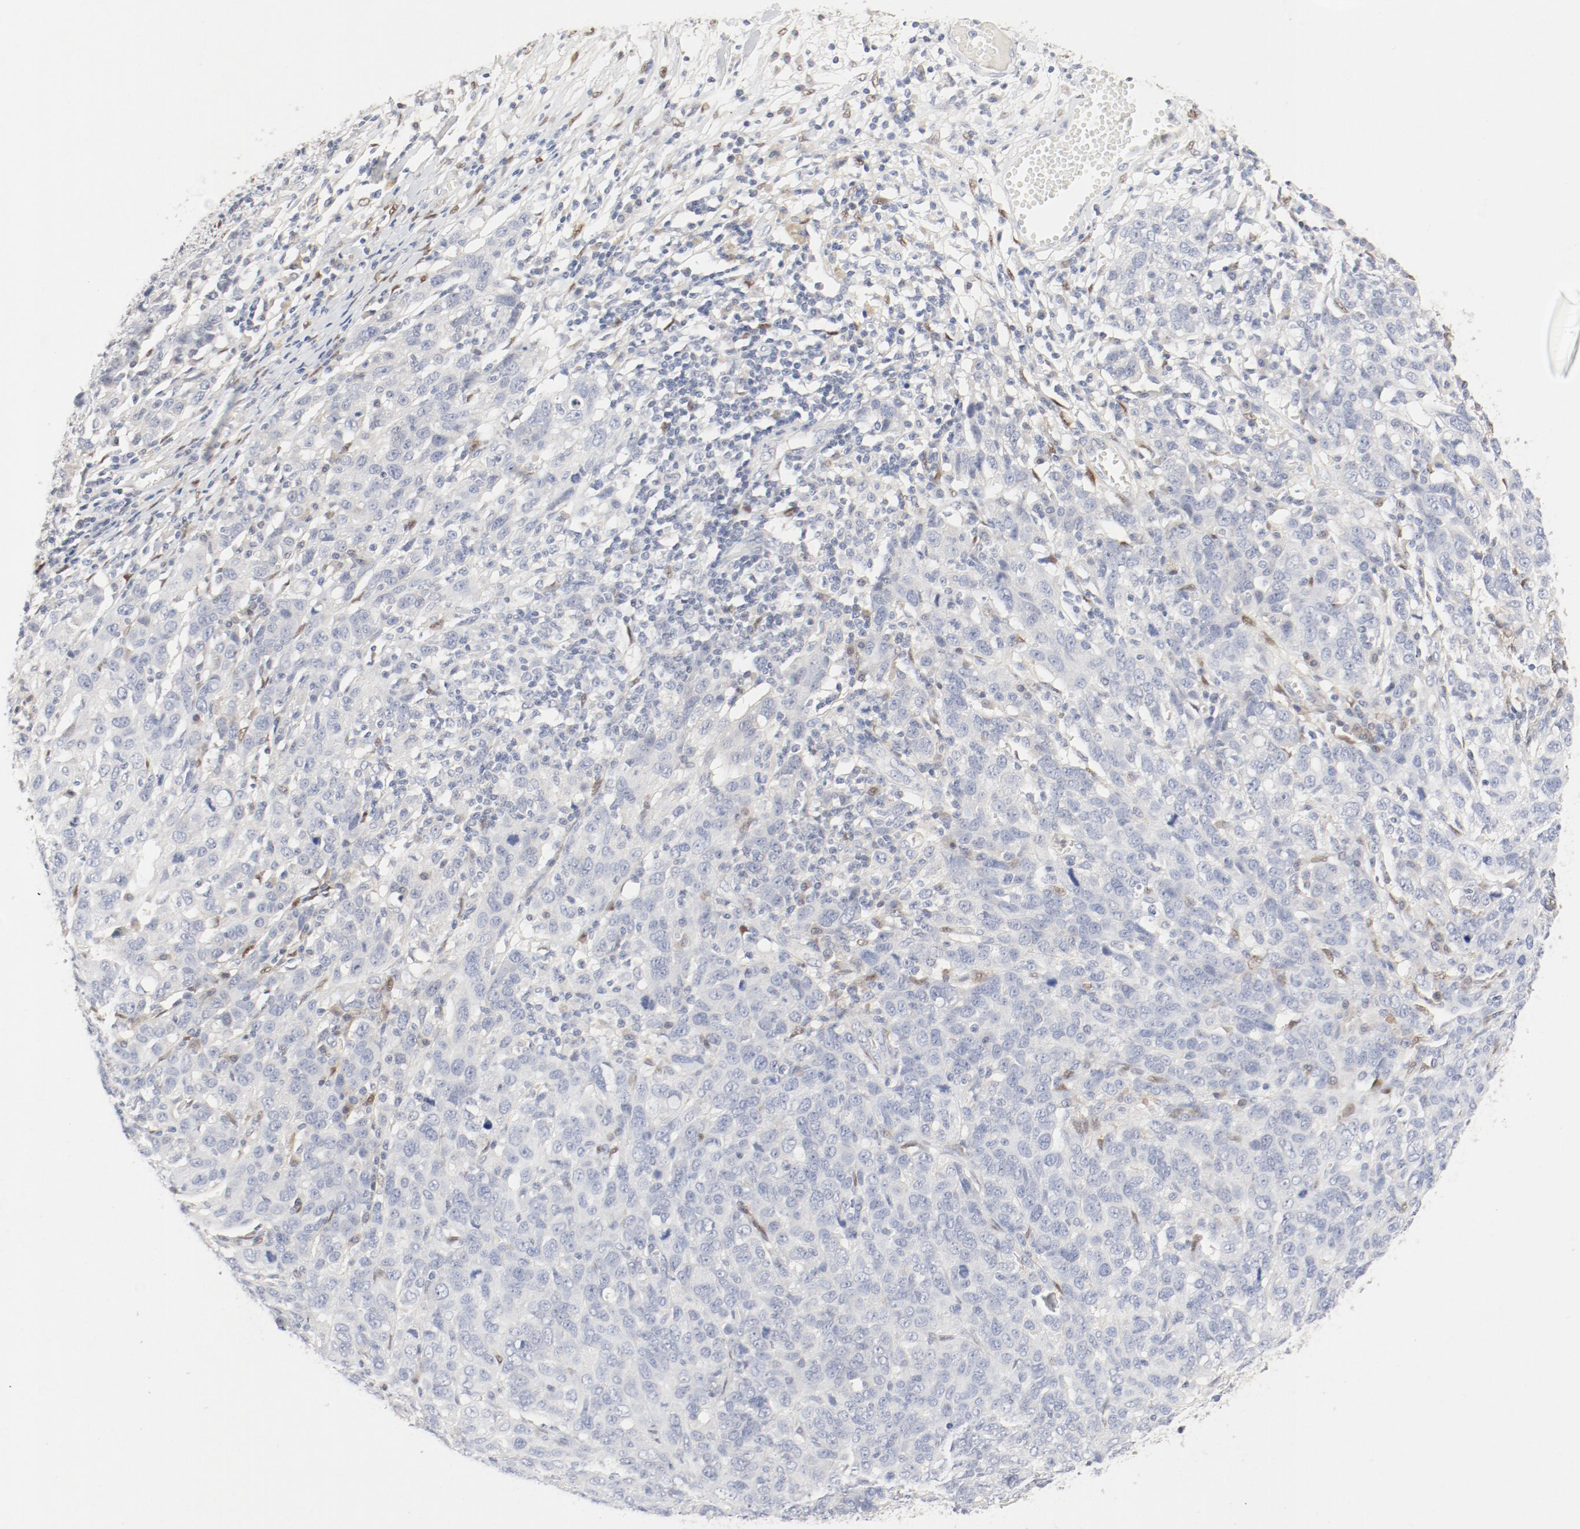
{"staining": {"intensity": "negative", "quantity": "none", "location": "none"}, "tissue": "ovarian cancer", "cell_type": "Tumor cells", "image_type": "cancer", "snomed": [{"axis": "morphology", "description": "Cystadenocarcinoma, serous, NOS"}, {"axis": "topography", "description": "Ovary"}], "caption": "The micrograph displays no significant positivity in tumor cells of ovarian serous cystadenocarcinoma. The staining was performed using DAB (3,3'-diaminobenzidine) to visualize the protein expression in brown, while the nuclei were stained in blue with hematoxylin (Magnification: 20x).", "gene": "PGM1", "patient": {"sex": "female", "age": 71}}